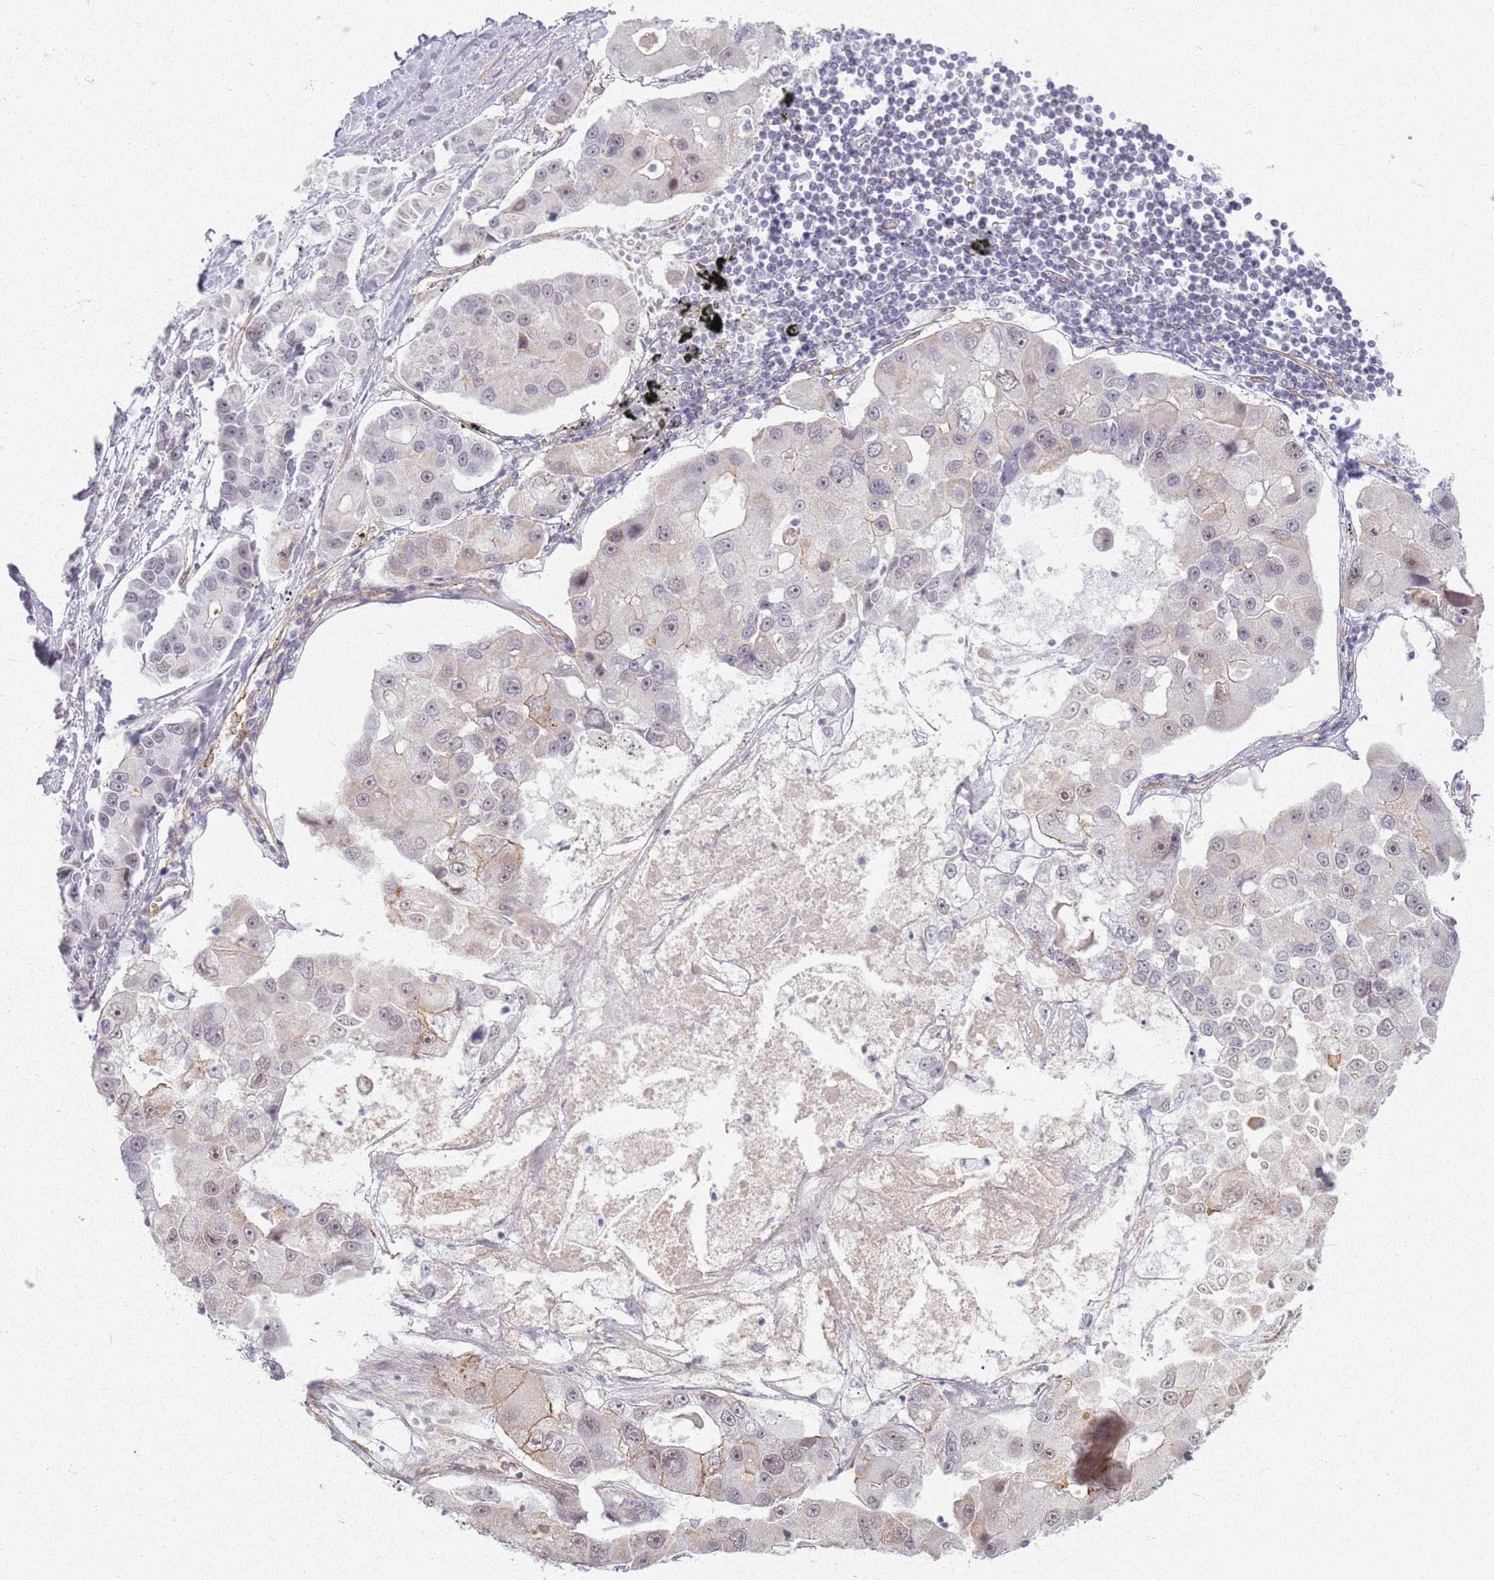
{"staining": {"intensity": "weak", "quantity": "<25%", "location": "nuclear"}, "tissue": "lung cancer", "cell_type": "Tumor cells", "image_type": "cancer", "snomed": [{"axis": "morphology", "description": "Adenocarcinoma, NOS"}, {"axis": "topography", "description": "Lung"}], "caption": "A micrograph of human adenocarcinoma (lung) is negative for staining in tumor cells.", "gene": "KCNA5", "patient": {"sex": "female", "age": 54}}